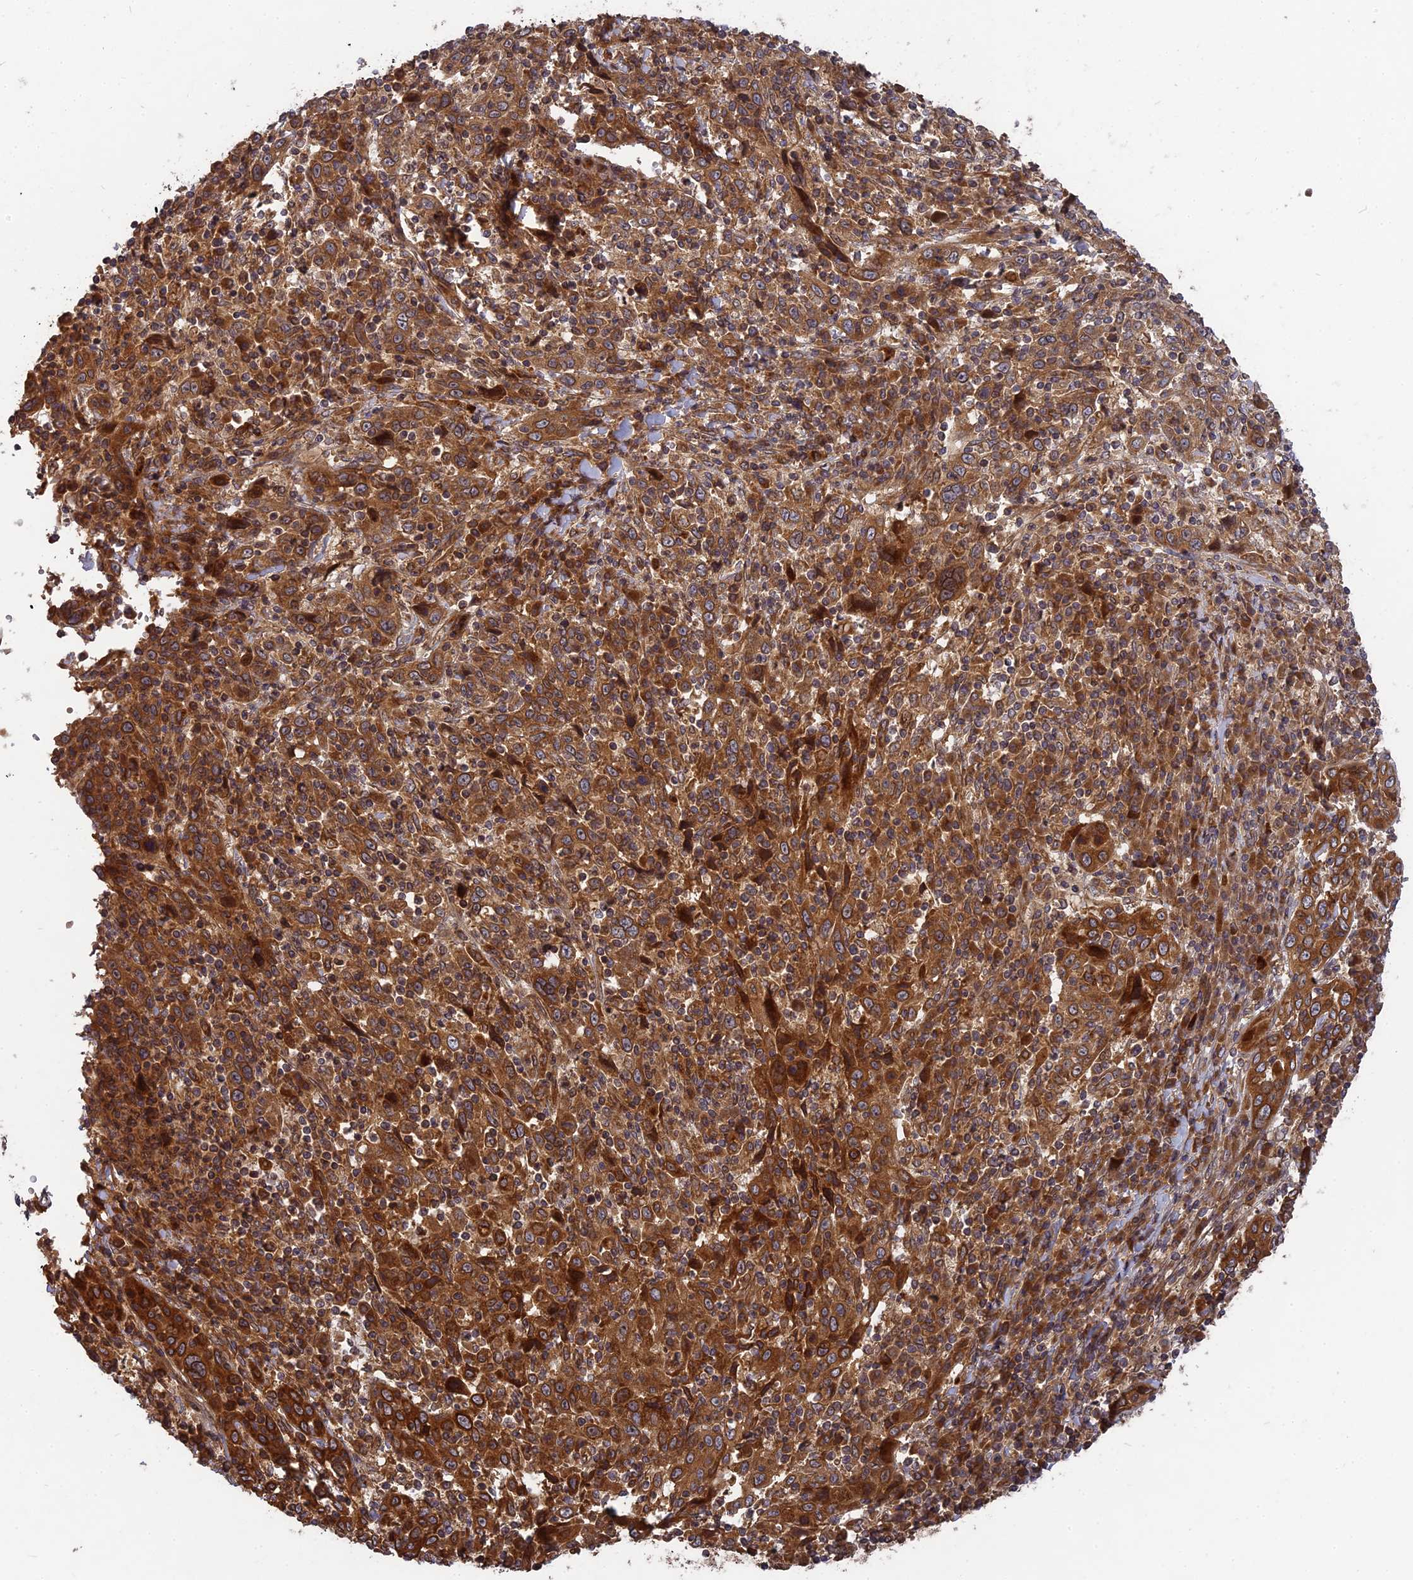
{"staining": {"intensity": "strong", "quantity": ">75%", "location": "cytoplasmic/membranous"}, "tissue": "cervical cancer", "cell_type": "Tumor cells", "image_type": "cancer", "snomed": [{"axis": "morphology", "description": "Squamous cell carcinoma, NOS"}, {"axis": "topography", "description": "Cervix"}], "caption": "High-power microscopy captured an immunohistochemistry (IHC) image of cervical cancer, revealing strong cytoplasmic/membranous positivity in approximately >75% of tumor cells.", "gene": "TMUB2", "patient": {"sex": "female", "age": 46}}